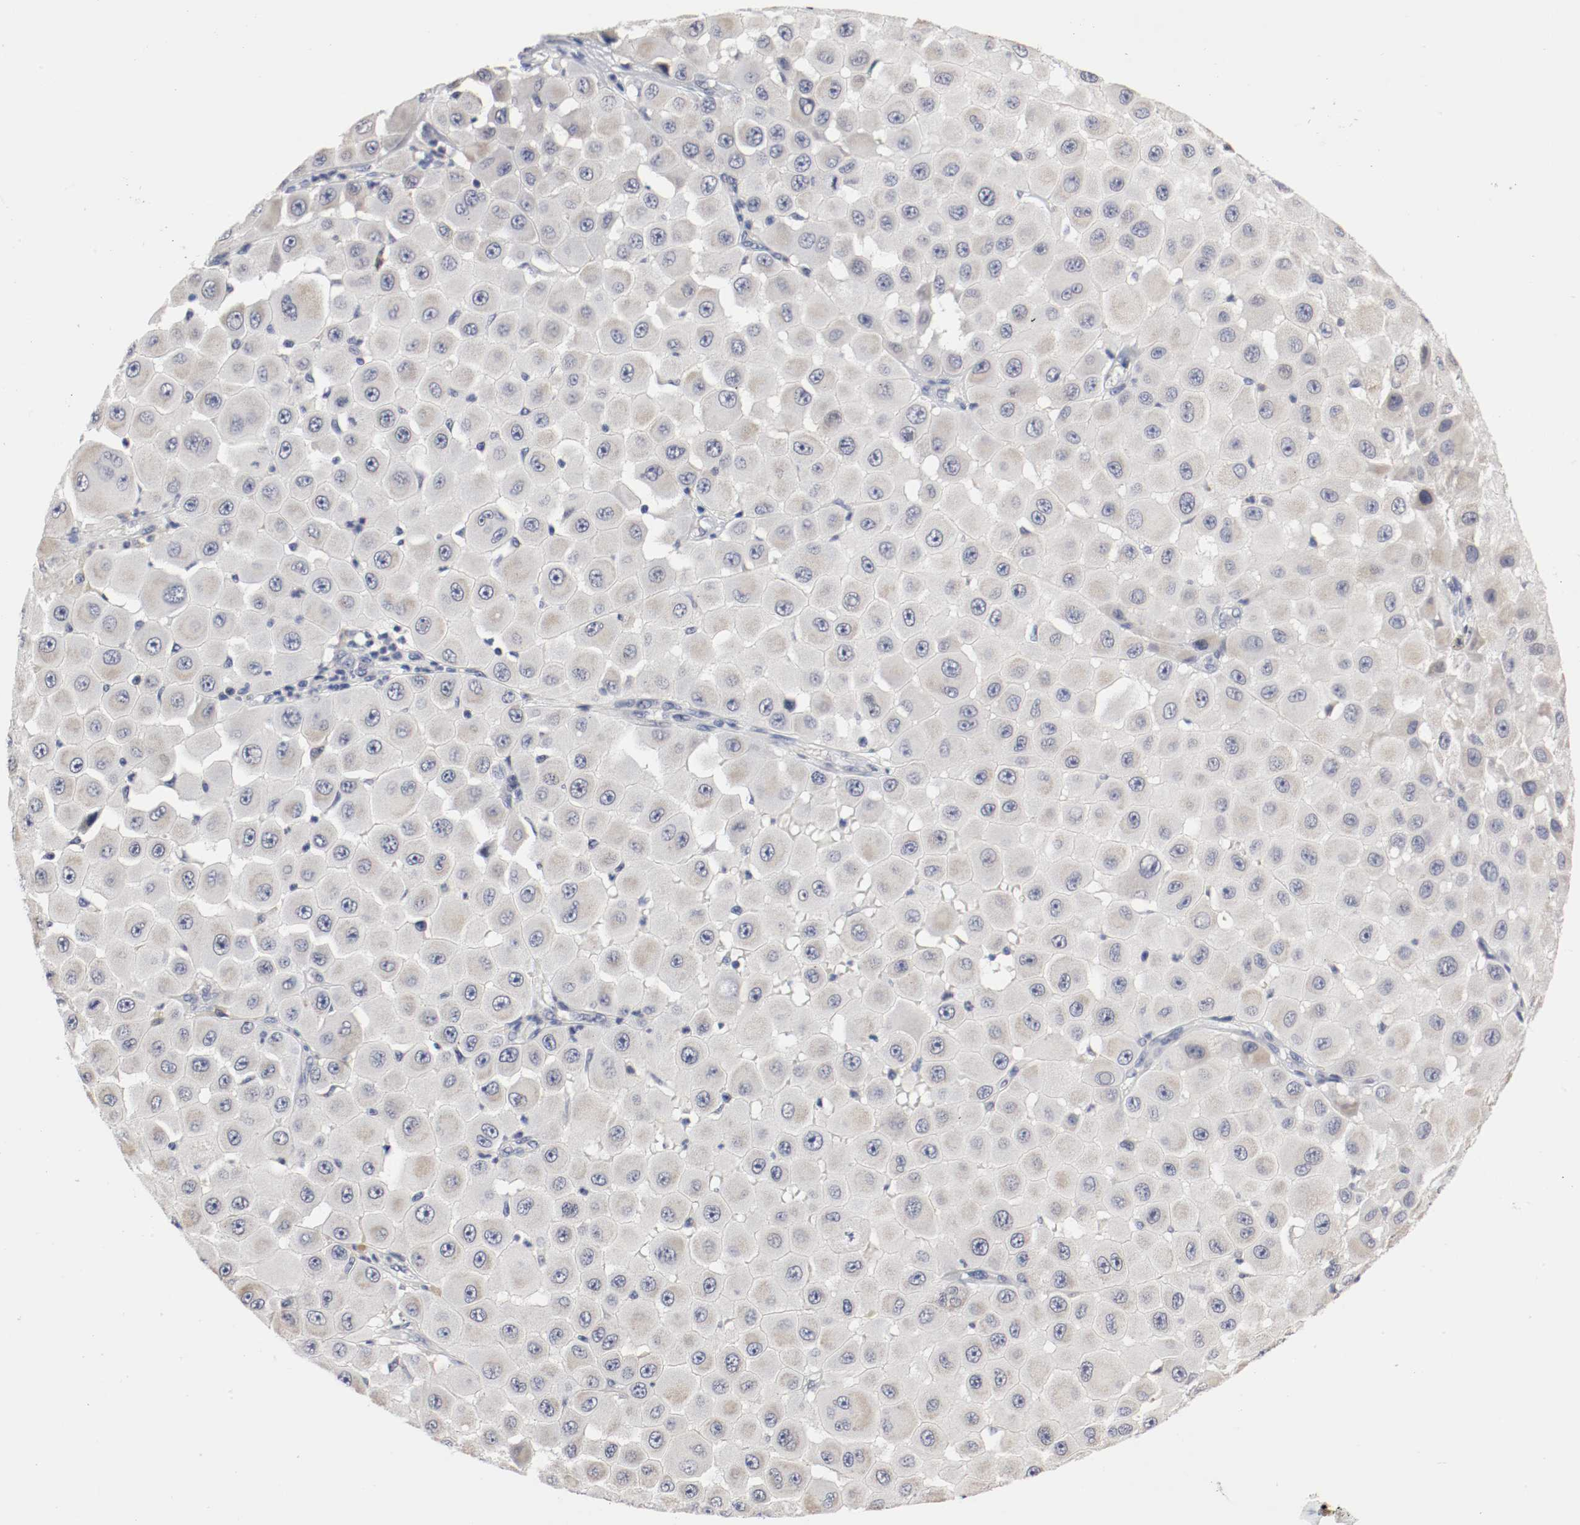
{"staining": {"intensity": "negative", "quantity": "none", "location": "none"}, "tissue": "melanoma", "cell_type": "Tumor cells", "image_type": "cancer", "snomed": [{"axis": "morphology", "description": "Malignant melanoma, NOS"}, {"axis": "topography", "description": "Skin"}], "caption": "Melanoma was stained to show a protein in brown. There is no significant expression in tumor cells. (DAB (3,3'-diaminobenzidine) IHC visualized using brightfield microscopy, high magnification).", "gene": "CEBPE", "patient": {"sex": "female", "age": 81}}